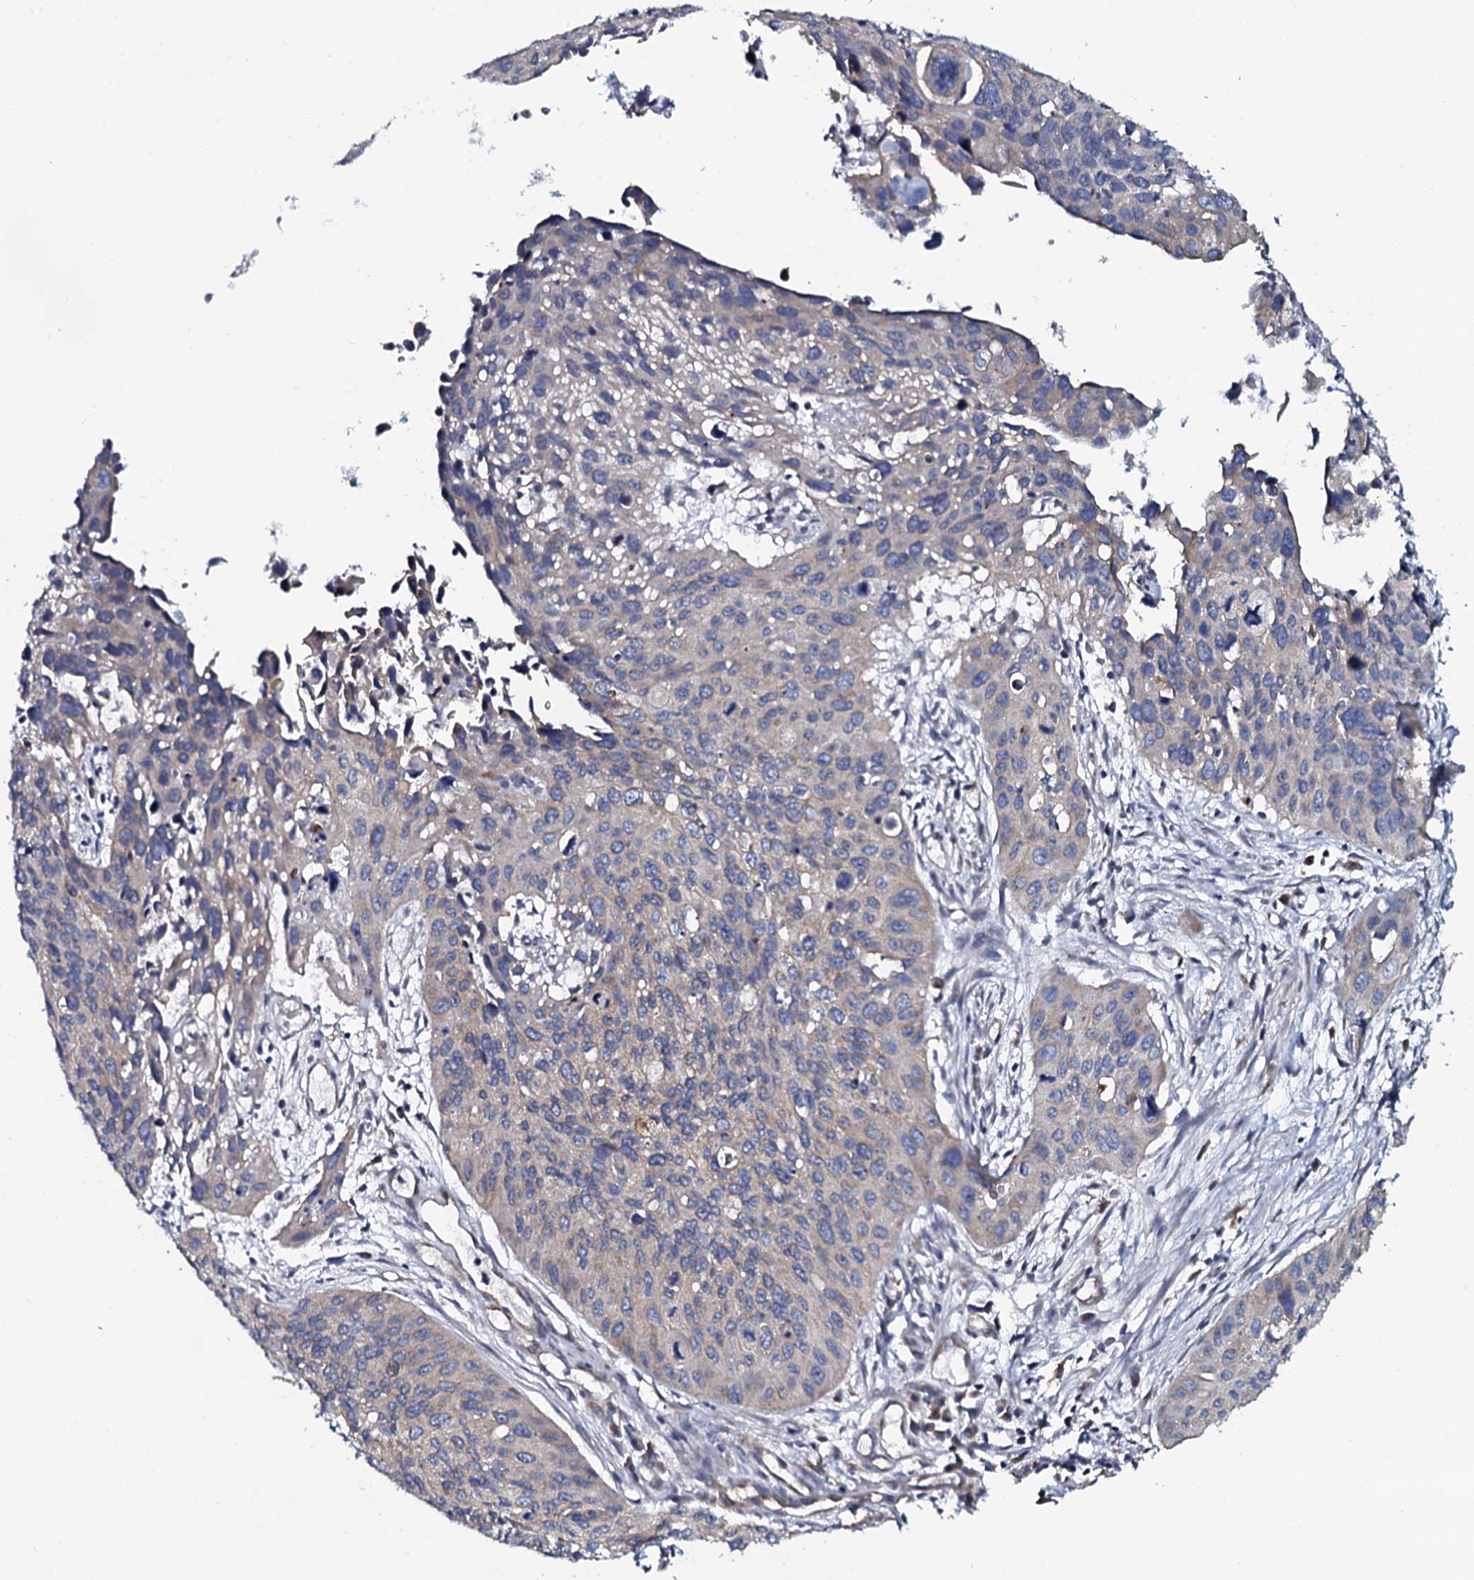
{"staining": {"intensity": "negative", "quantity": "none", "location": "none"}, "tissue": "cervical cancer", "cell_type": "Tumor cells", "image_type": "cancer", "snomed": [{"axis": "morphology", "description": "Squamous cell carcinoma, NOS"}, {"axis": "topography", "description": "Cervix"}], "caption": "Protein analysis of cervical cancer (squamous cell carcinoma) displays no significant expression in tumor cells.", "gene": "TMEM151A", "patient": {"sex": "female", "age": 55}}